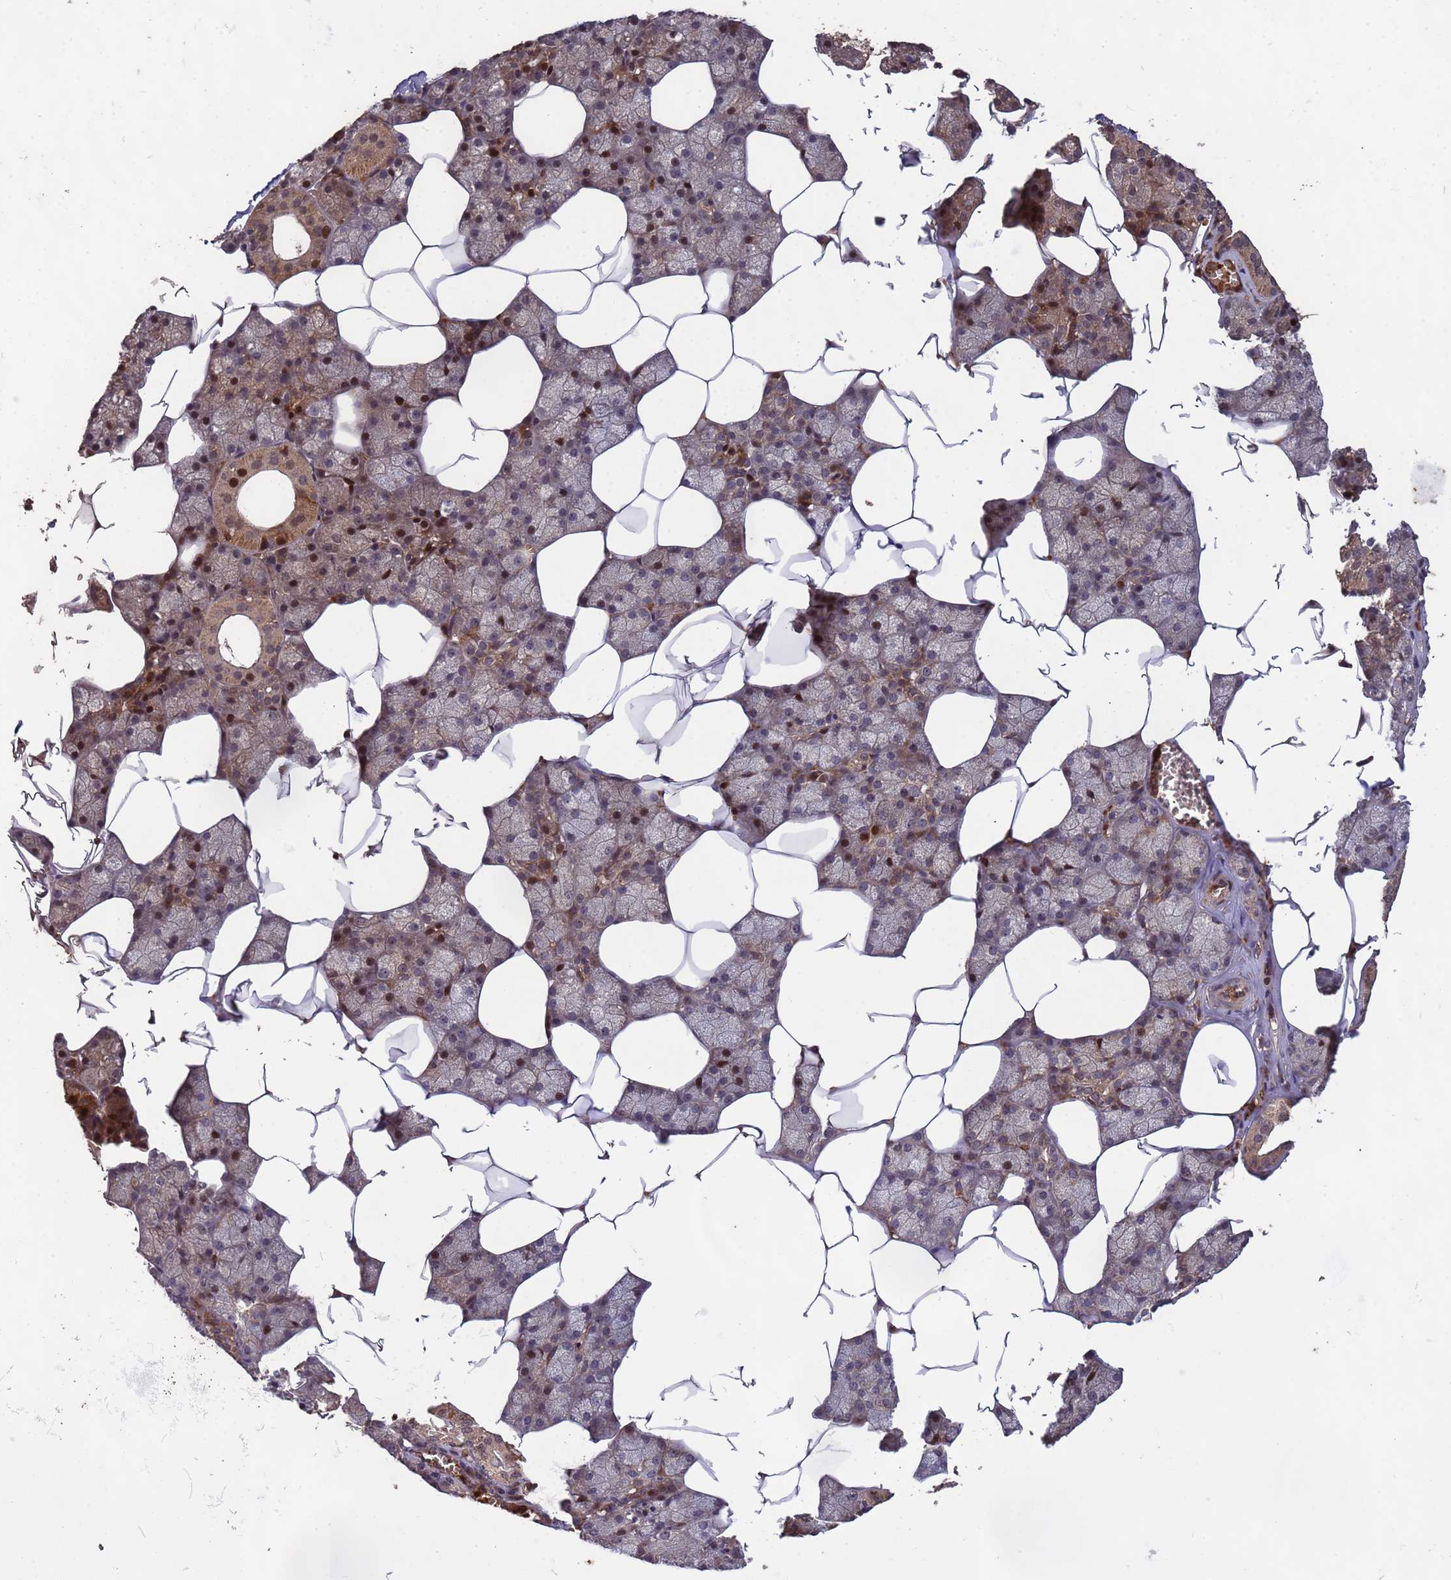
{"staining": {"intensity": "moderate", "quantity": "25%-75%", "location": "cytoplasmic/membranous,nuclear"}, "tissue": "salivary gland", "cell_type": "Glandular cells", "image_type": "normal", "snomed": [{"axis": "morphology", "description": "Normal tissue, NOS"}, {"axis": "topography", "description": "Salivary gland"}], "caption": "Immunohistochemistry (IHC) (DAB) staining of unremarkable salivary gland displays moderate cytoplasmic/membranous,nuclear protein expression in approximately 25%-75% of glandular cells.", "gene": "CCDC184", "patient": {"sex": "male", "age": 62}}